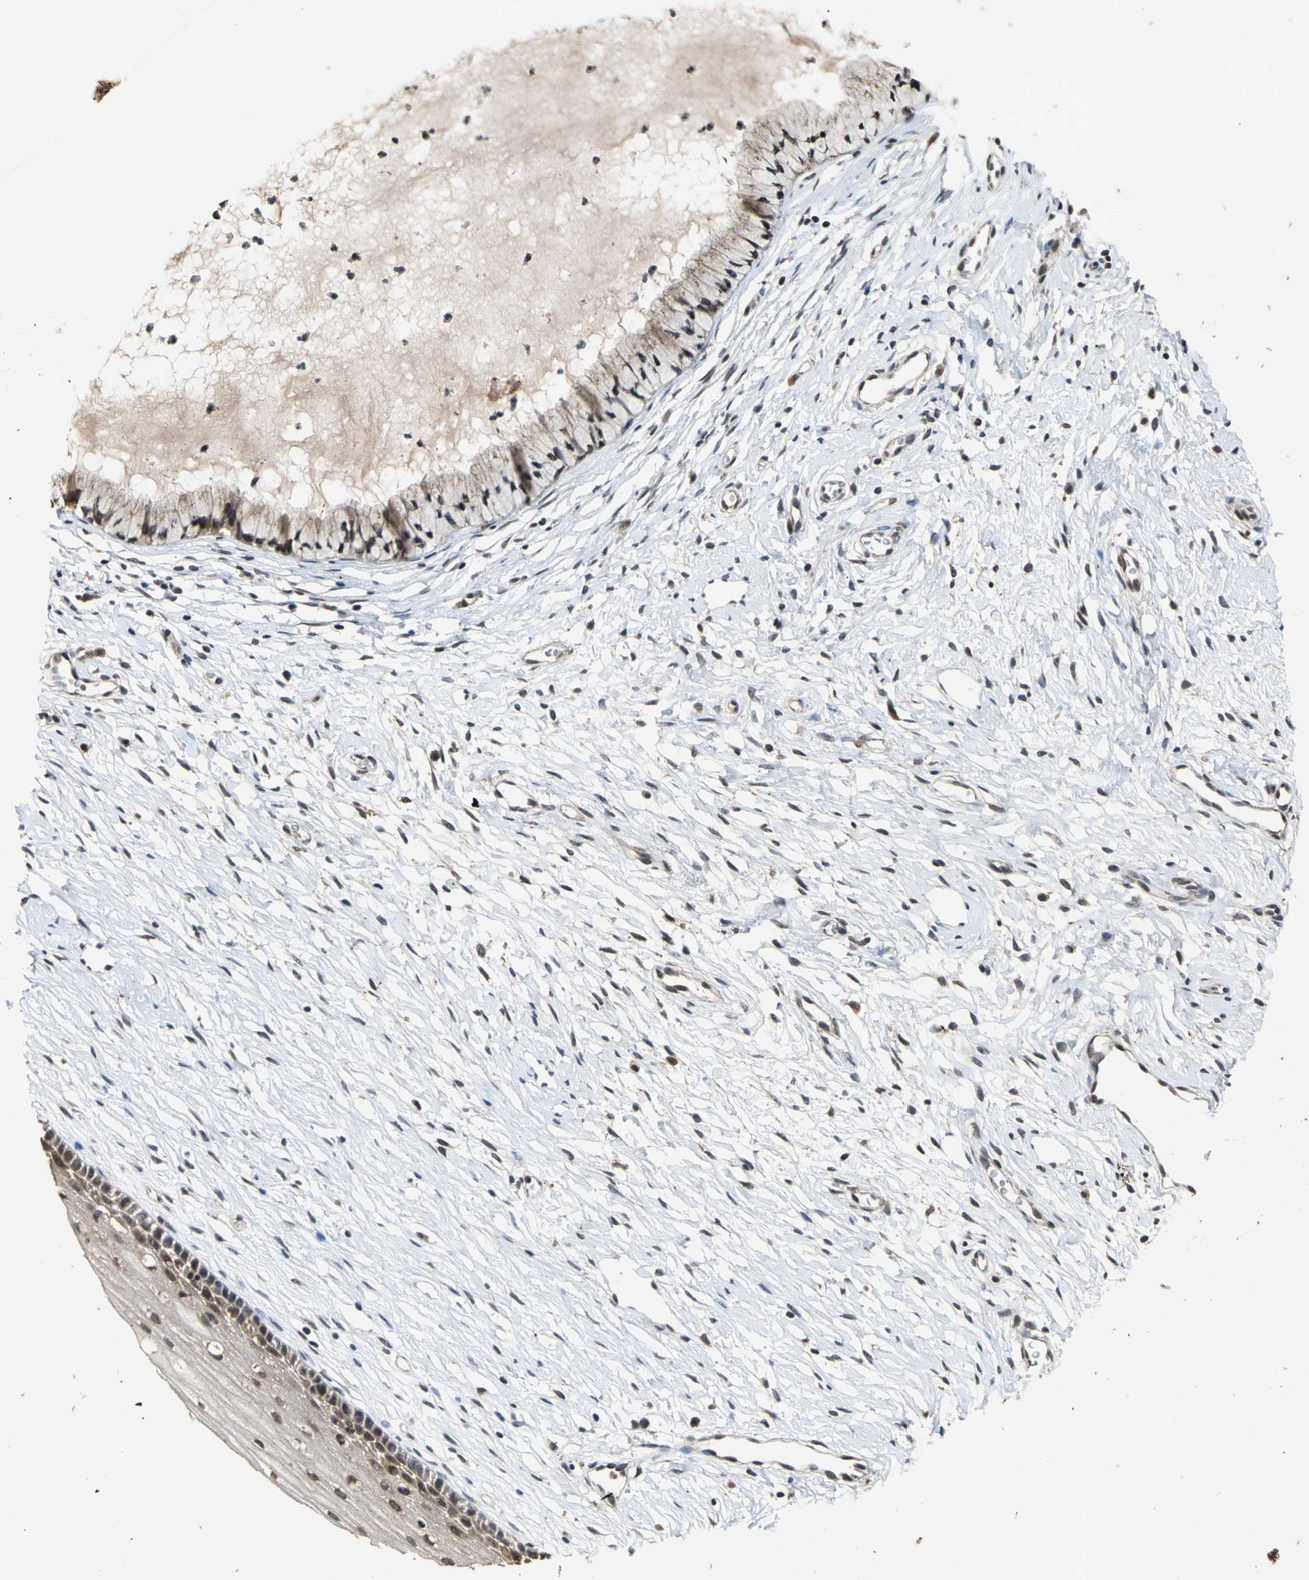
{"staining": {"intensity": "moderate", "quantity": "25%-75%", "location": "cytoplasmic/membranous"}, "tissue": "cervix", "cell_type": "Glandular cells", "image_type": "normal", "snomed": [{"axis": "morphology", "description": "Normal tissue, NOS"}, {"axis": "topography", "description": "Cervix"}], "caption": "Protein staining displays moderate cytoplasmic/membranous staining in about 25%-75% of glandular cells in benign cervix. (IHC, brightfield microscopy, high magnification).", "gene": "NOTCH3", "patient": {"sex": "female", "age": 46}}